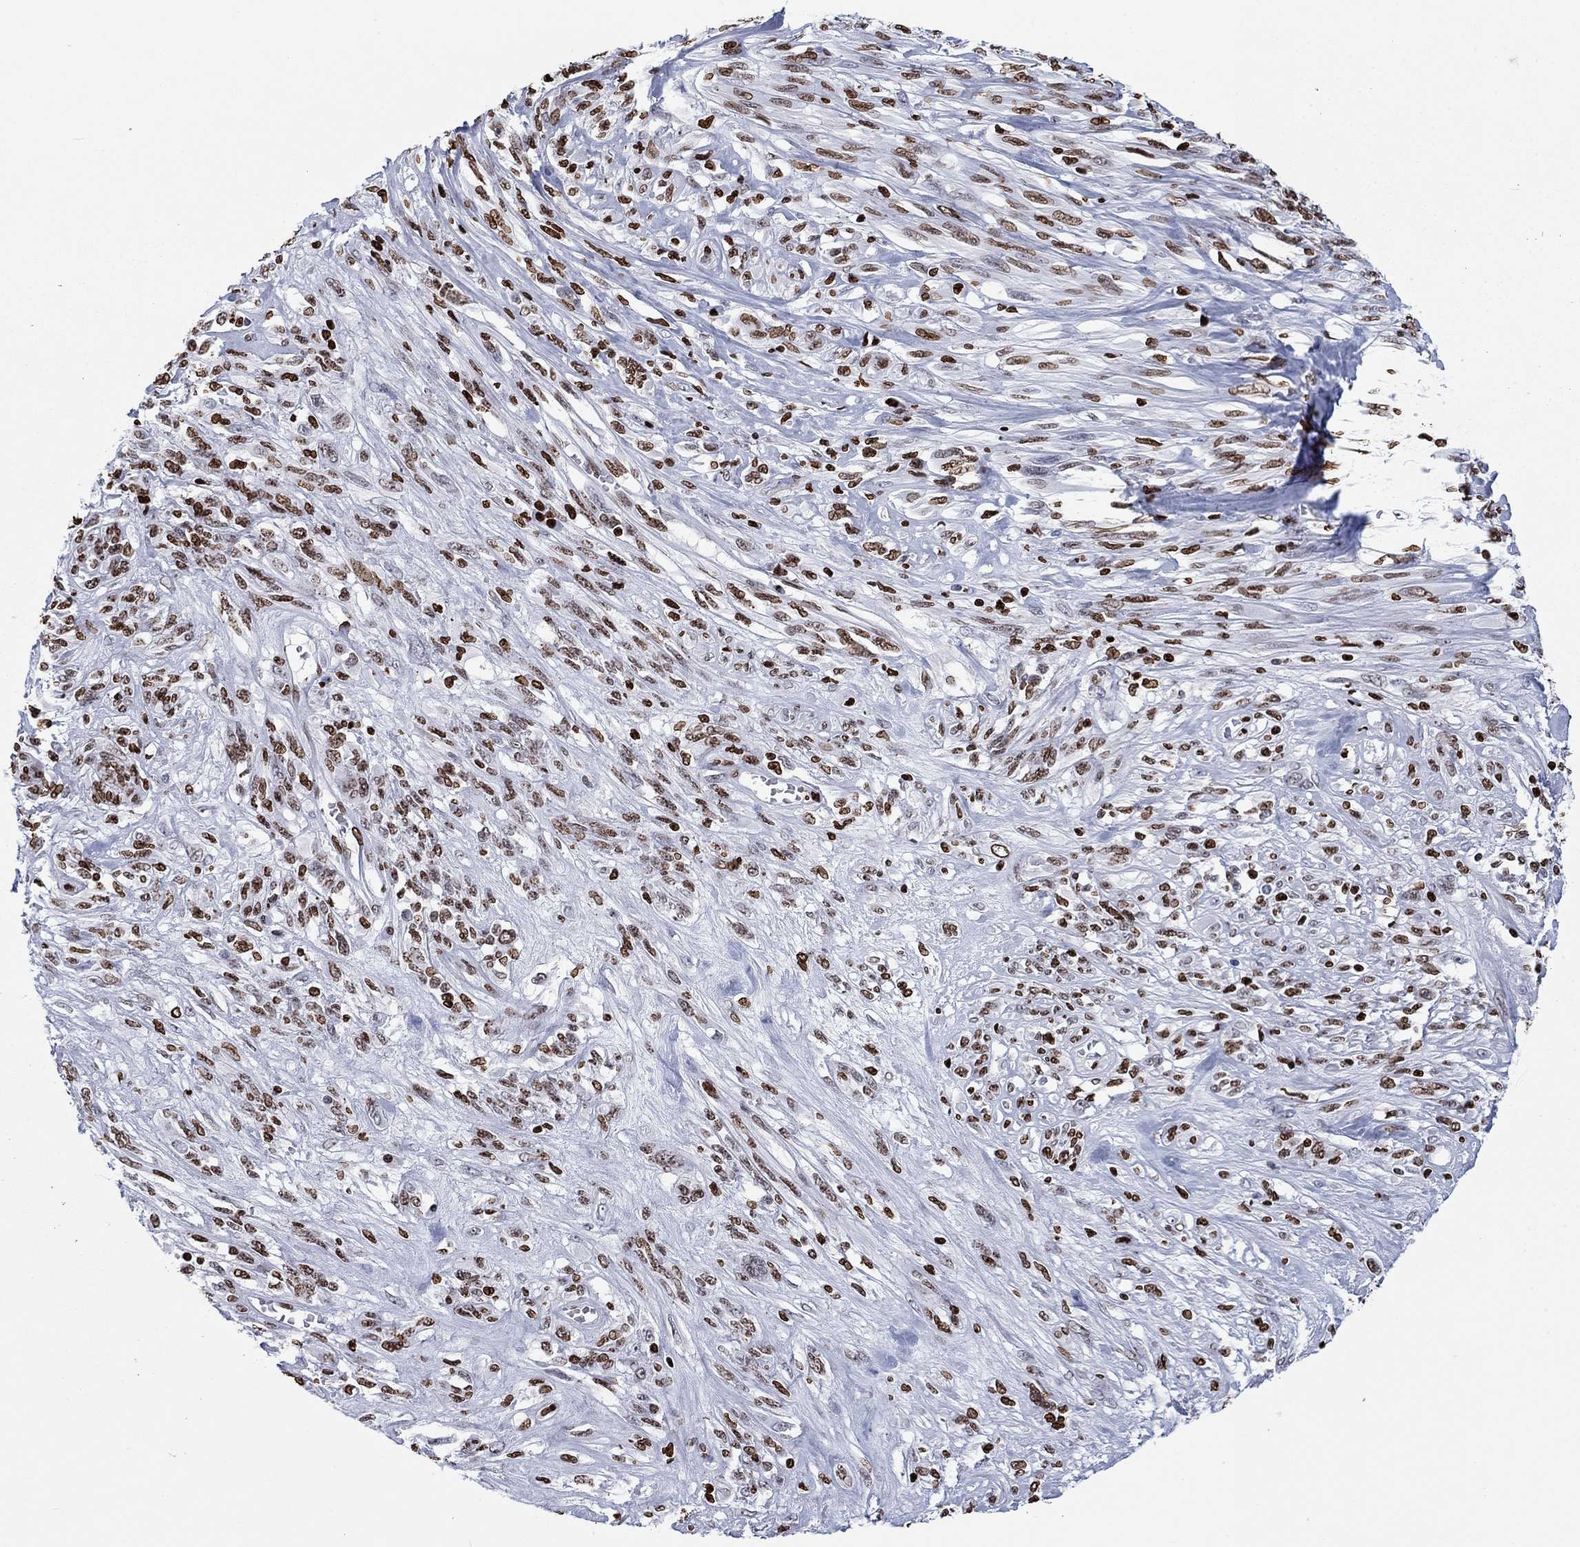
{"staining": {"intensity": "moderate", "quantity": ">75%", "location": "nuclear"}, "tissue": "melanoma", "cell_type": "Tumor cells", "image_type": "cancer", "snomed": [{"axis": "morphology", "description": "Malignant melanoma, NOS"}, {"axis": "topography", "description": "Skin"}], "caption": "Melanoma stained with a protein marker shows moderate staining in tumor cells.", "gene": "H1-5", "patient": {"sex": "female", "age": 91}}